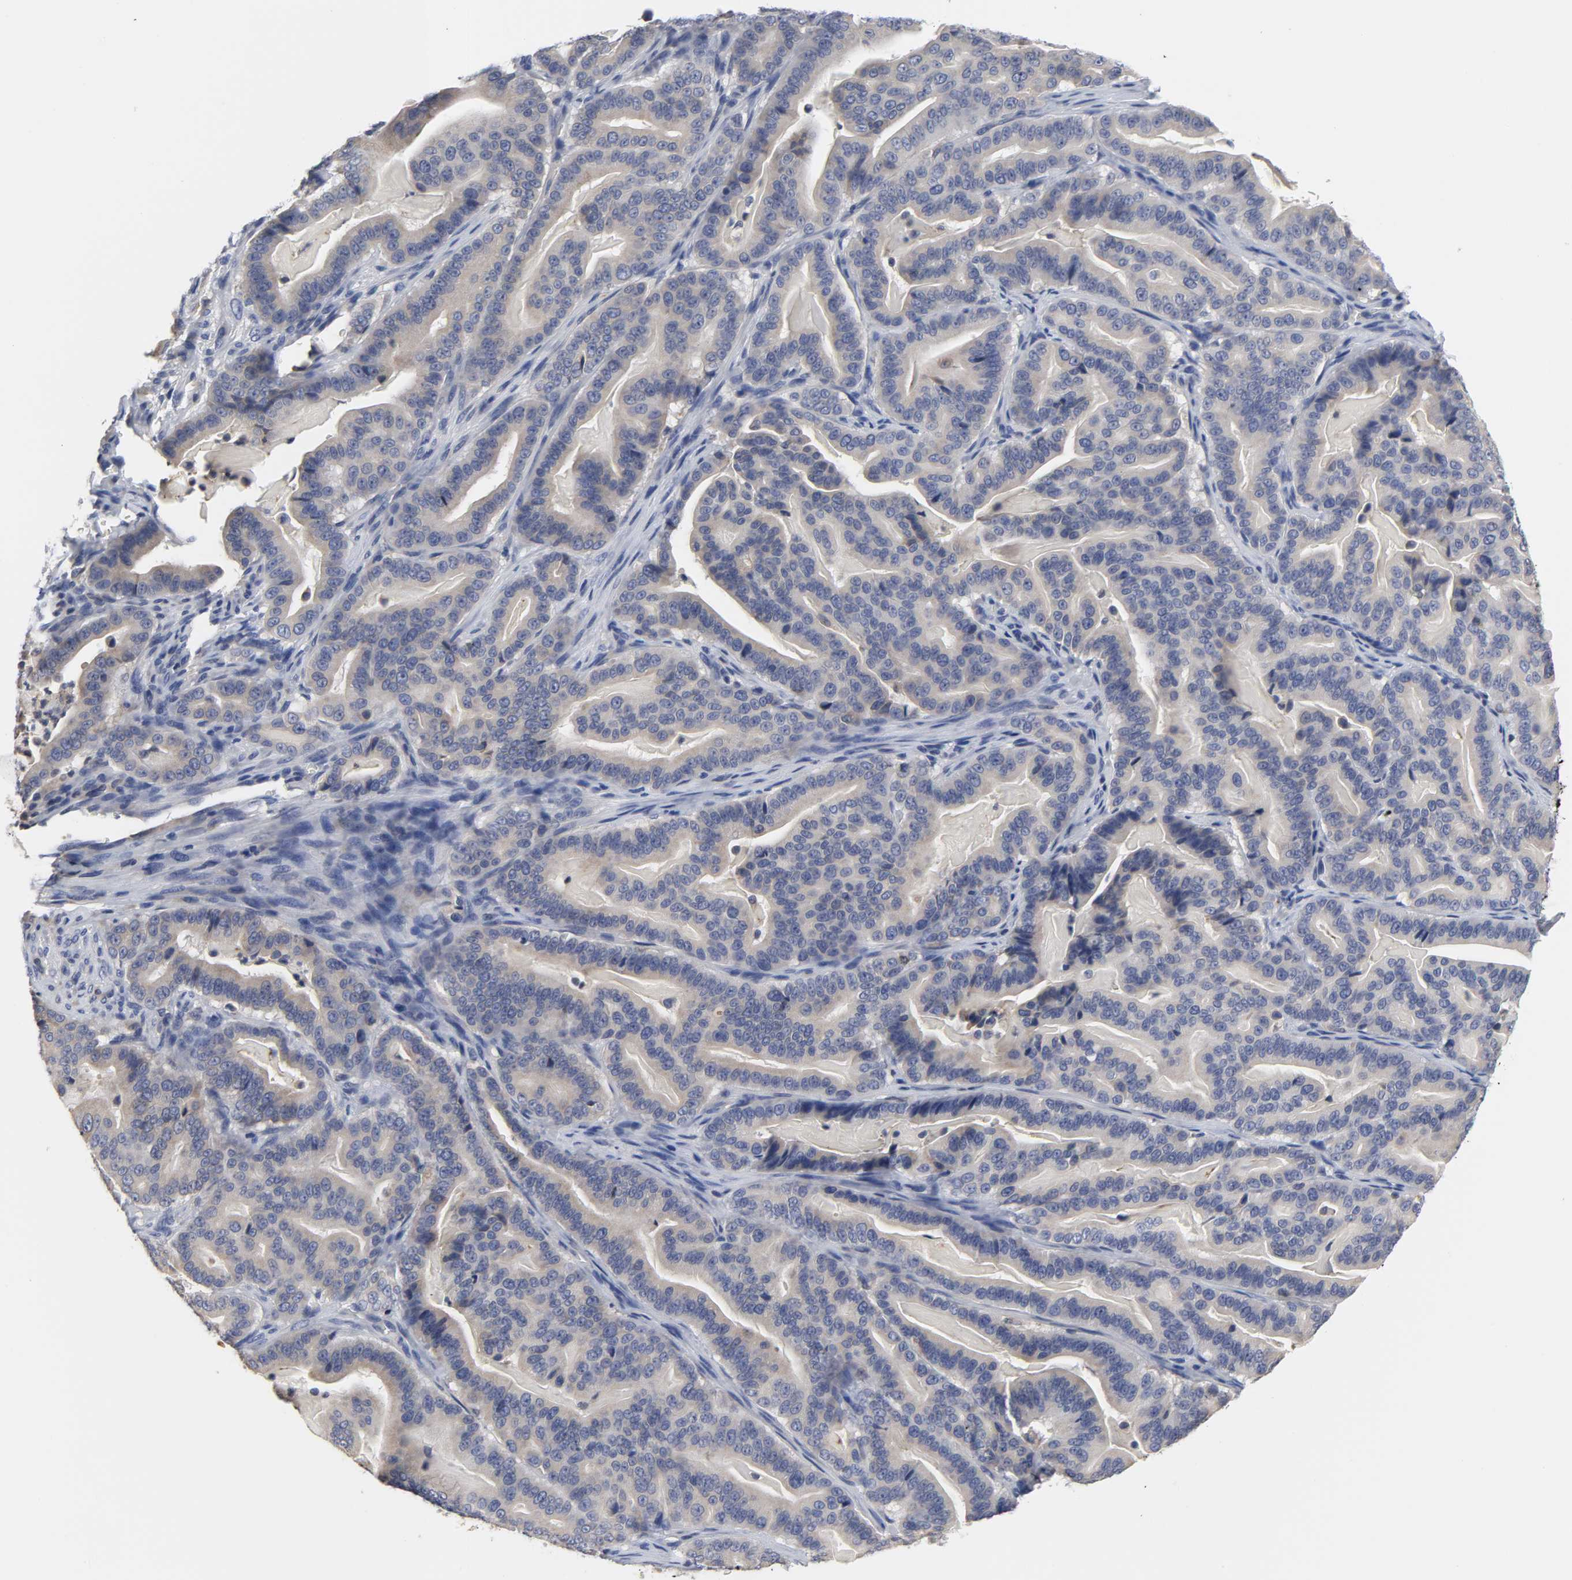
{"staining": {"intensity": "weak", "quantity": "<25%", "location": "cytoplasmic/membranous"}, "tissue": "pancreatic cancer", "cell_type": "Tumor cells", "image_type": "cancer", "snomed": [{"axis": "morphology", "description": "Adenocarcinoma, NOS"}, {"axis": "topography", "description": "Pancreas"}], "caption": "High power microscopy photomicrograph of an IHC histopathology image of pancreatic adenocarcinoma, revealing no significant staining in tumor cells.", "gene": "HCK", "patient": {"sex": "male", "age": 63}}